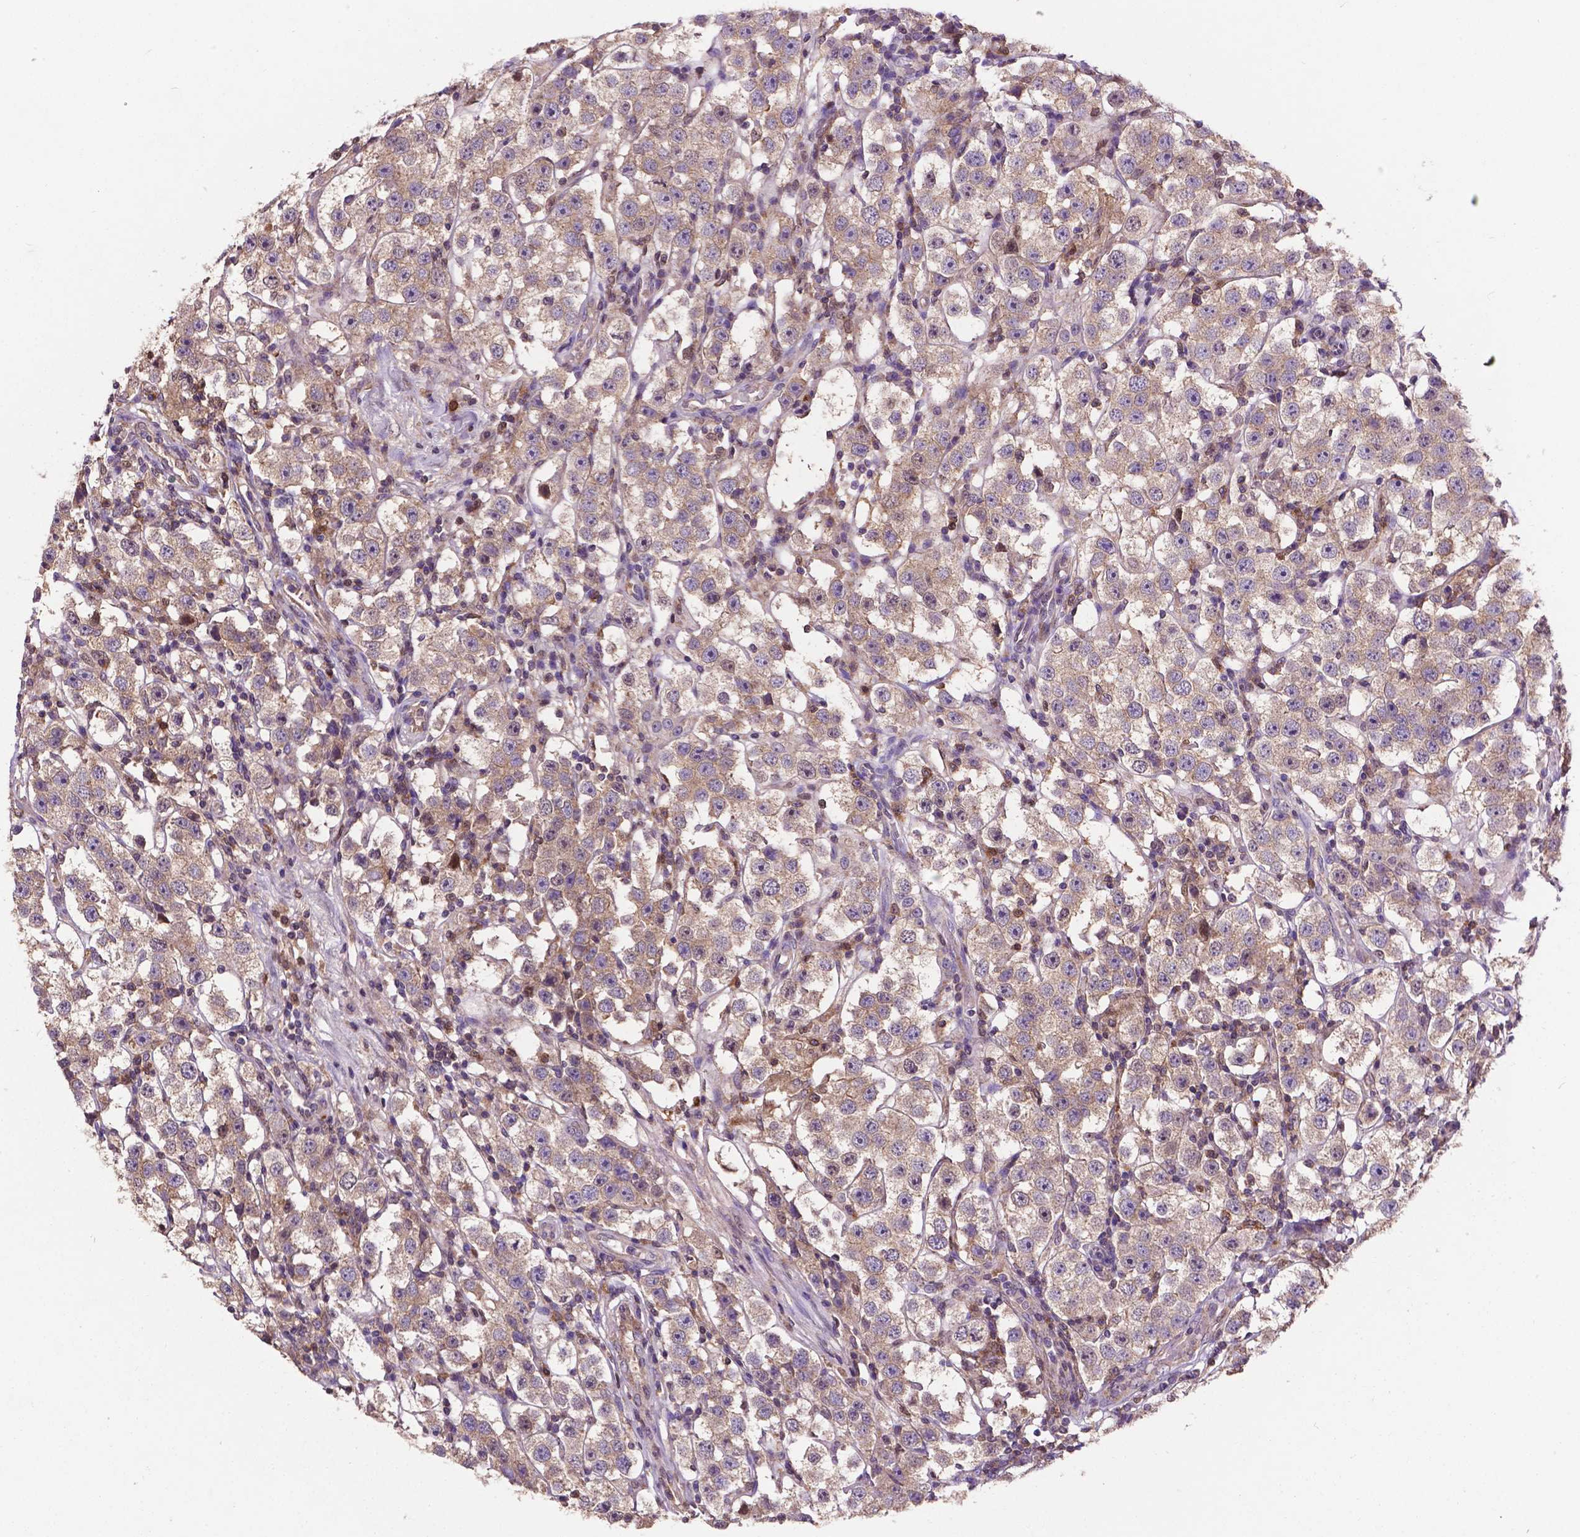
{"staining": {"intensity": "weak", "quantity": "<25%", "location": "cytoplasmic/membranous"}, "tissue": "testis cancer", "cell_type": "Tumor cells", "image_type": "cancer", "snomed": [{"axis": "morphology", "description": "Seminoma, NOS"}, {"axis": "topography", "description": "Testis"}], "caption": "Immunohistochemical staining of seminoma (testis) reveals no significant positivity in tumor cells.", "gene": "SMAD3", "patient": {"sex": "male", "age": 37}}